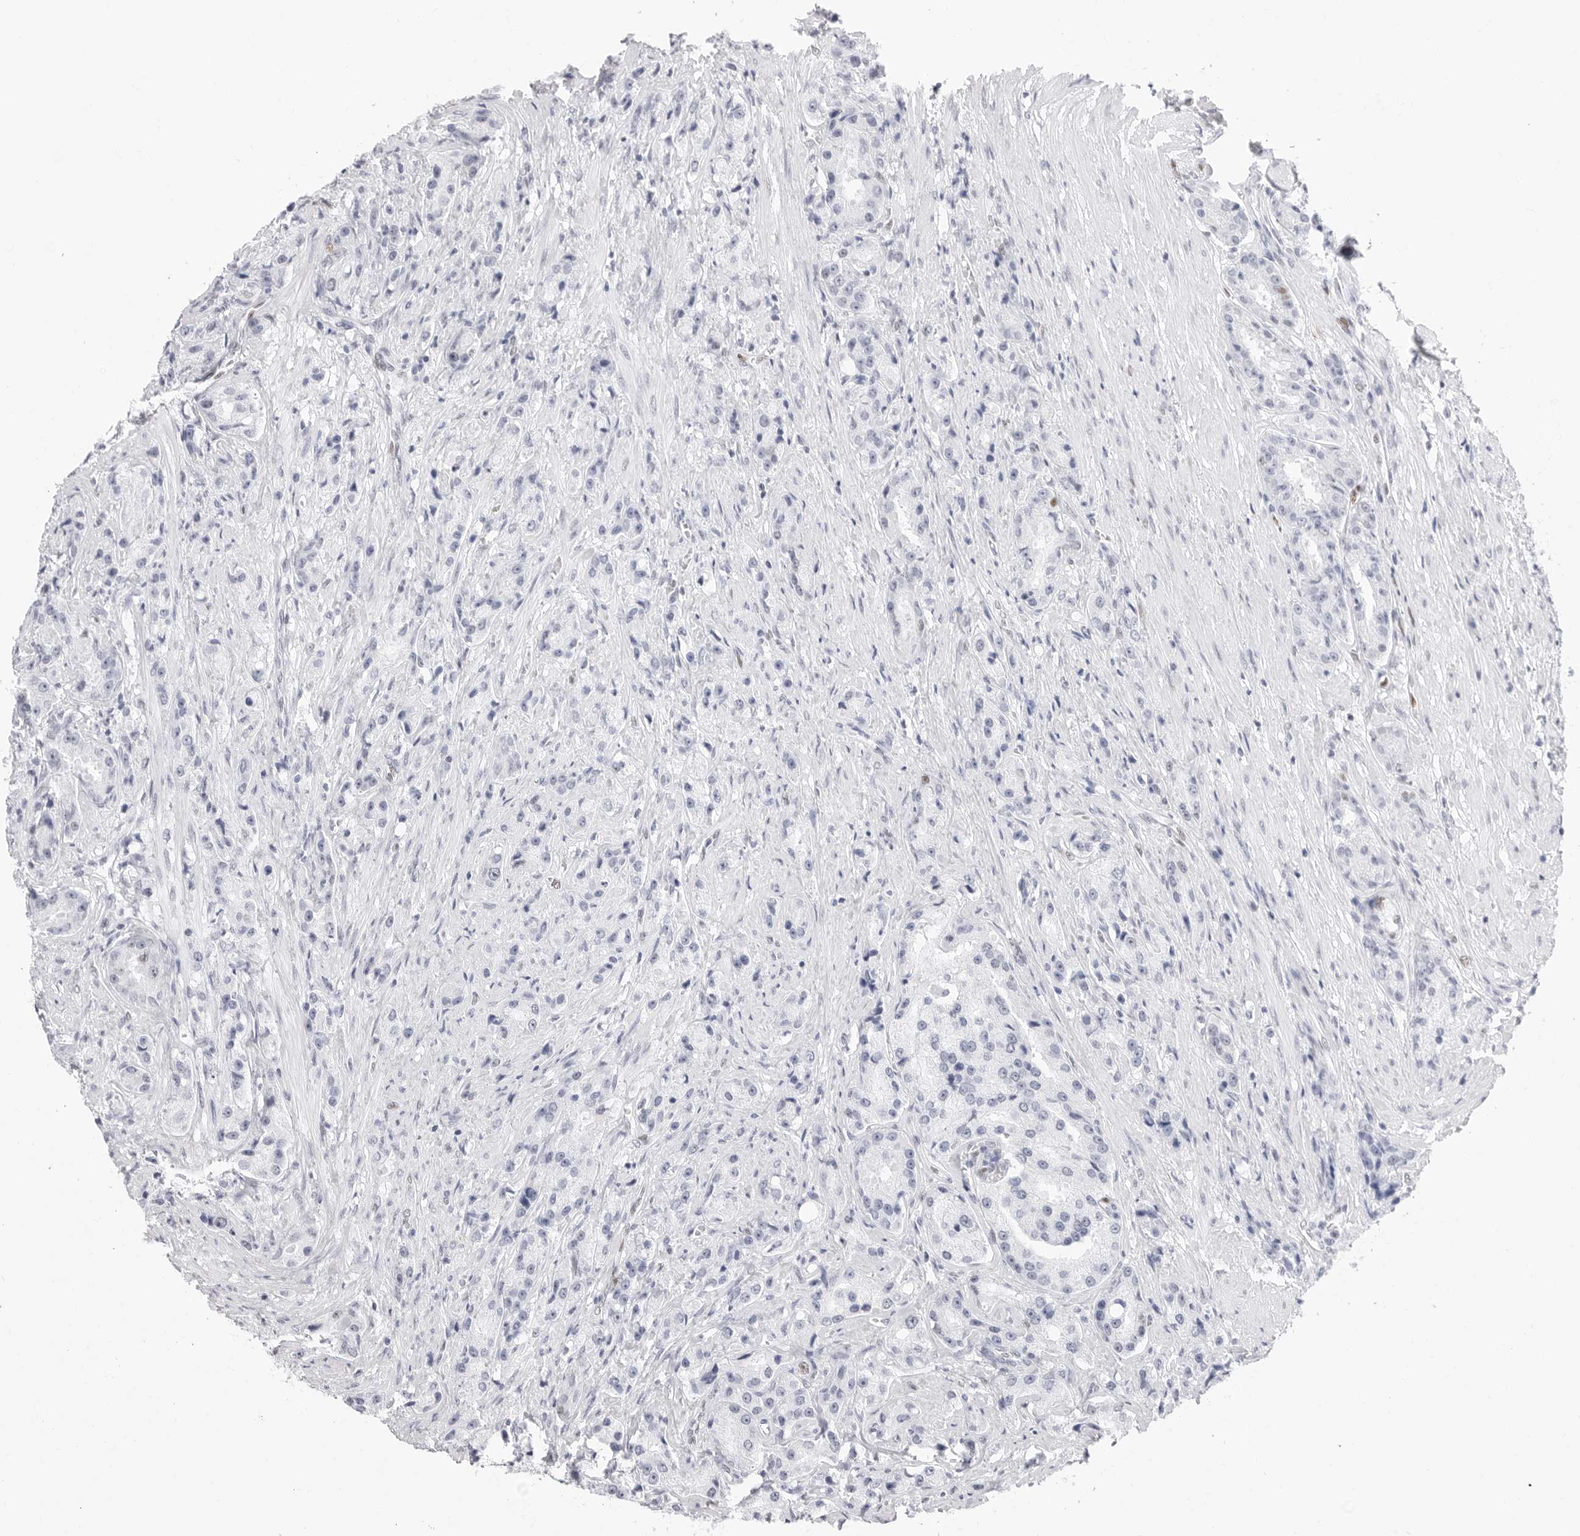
{"staining": {"intensity": "negative", "quantity": "none", "location": "none"}, "tissue": "prostate cancer", "cell_type": "Tumor cells", "image_type": "cancer", "snomed": [{"axis": "morphology", "description": "Adenocarcinoma, High grade"}, {"axis": "topography", "description": "Prostate"}], "caption": "Immunohistochemistry (IHC) image of neoplastic tissue: human high-grade adenocarcinoma (prostate) stained with DAB (3,3'-diaminobenzidine) displays no significant protein expression in tumor cells.", "gene": "NASP", "patient": {"sex": "male", "age": 60}}